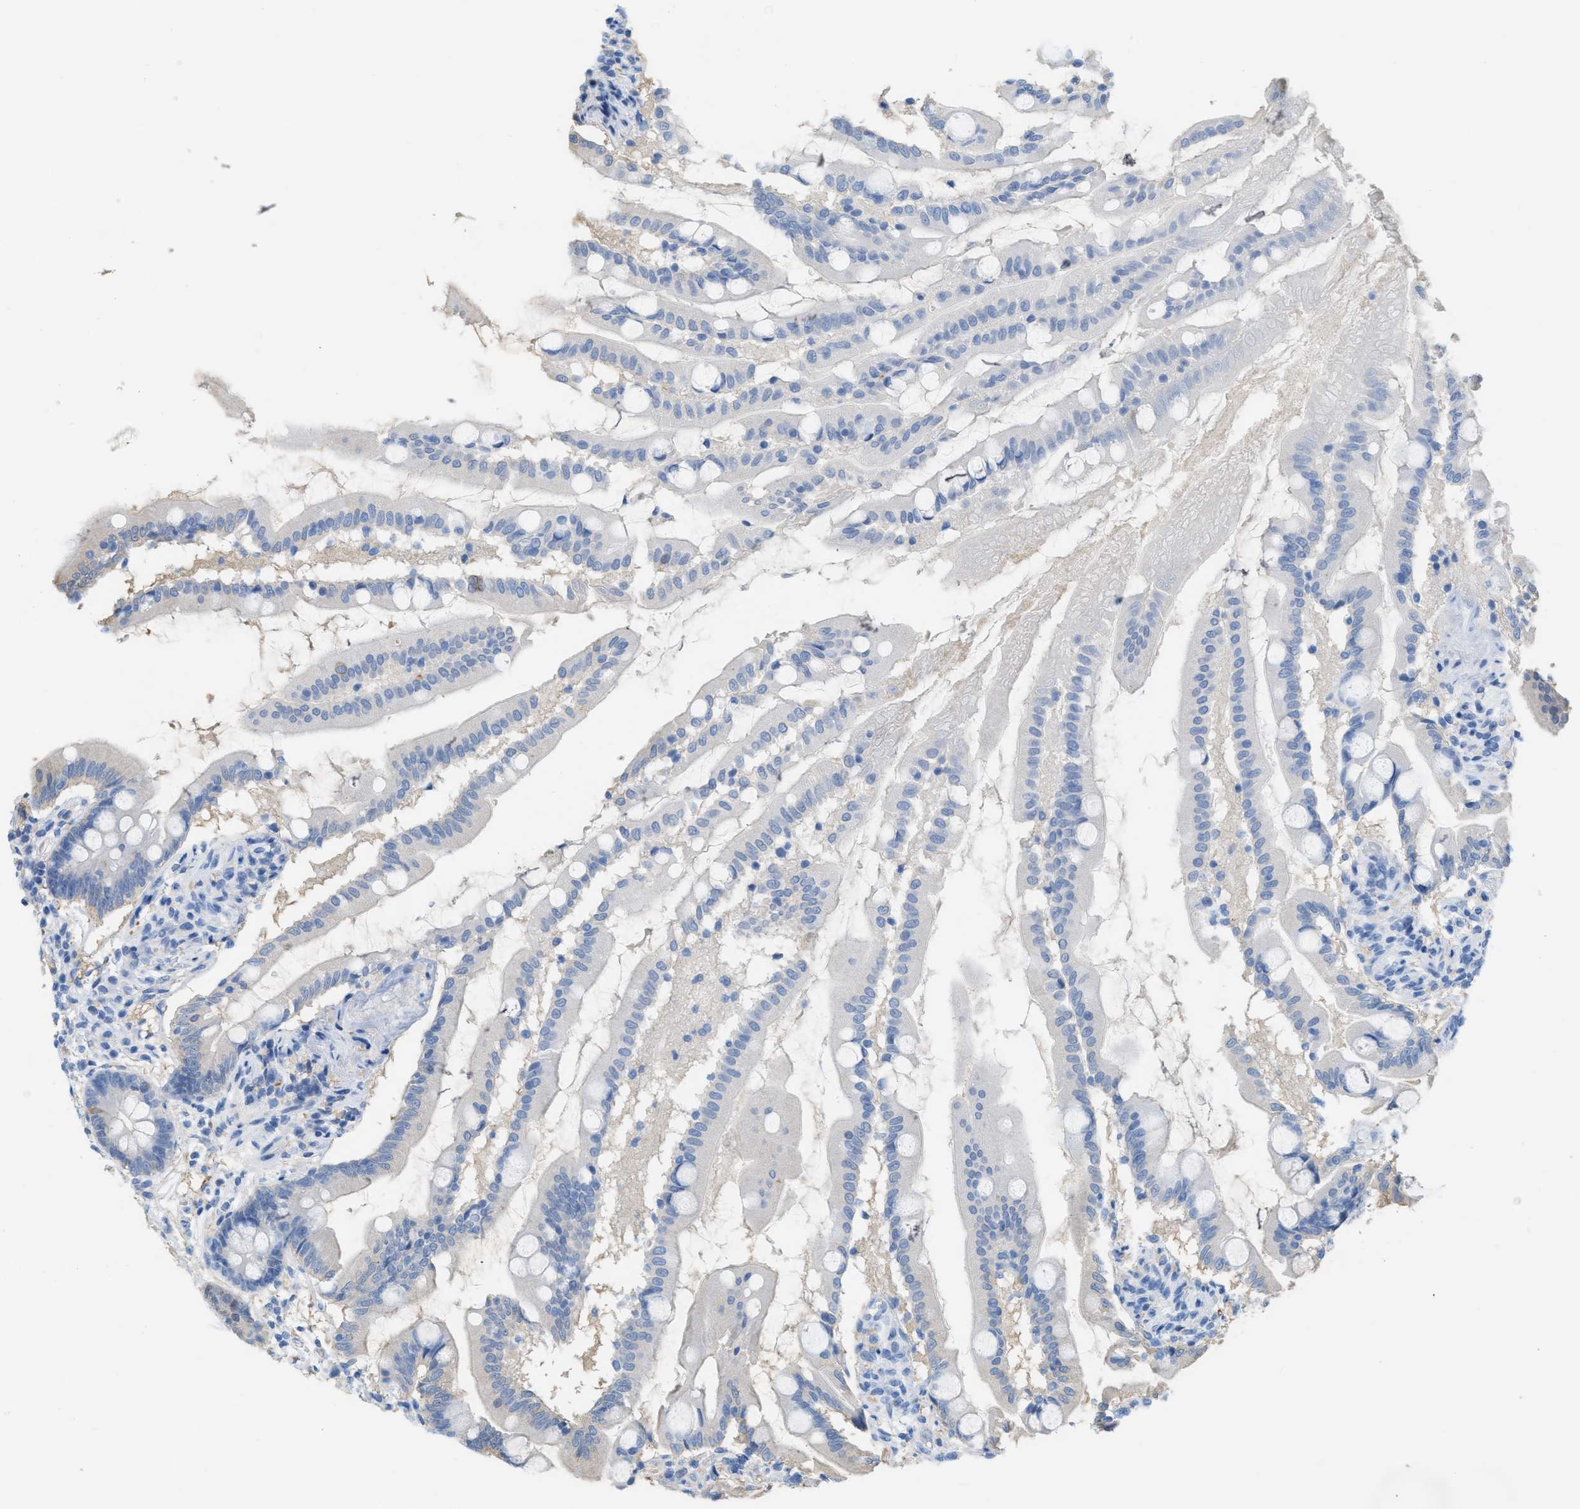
{"staining": {"intensity": "weak", "quantity": "<25%", "location": "cytoplasmic/membranous"}, "tissue": "small intestine", "cell_type": "Glandular cells", "image_type": "normal", "snomed": [{"axis": "morphology", "description": "Normal tissue, NOS"}, {"axis": "topography", "description": "Small intestine"}], "caption": "Immunohistochemical staining of benign human small intestine reveals no significant staining in glandular cells.", "gene": "ASGR1", "patient": {"sex": "female", "age": 56}}